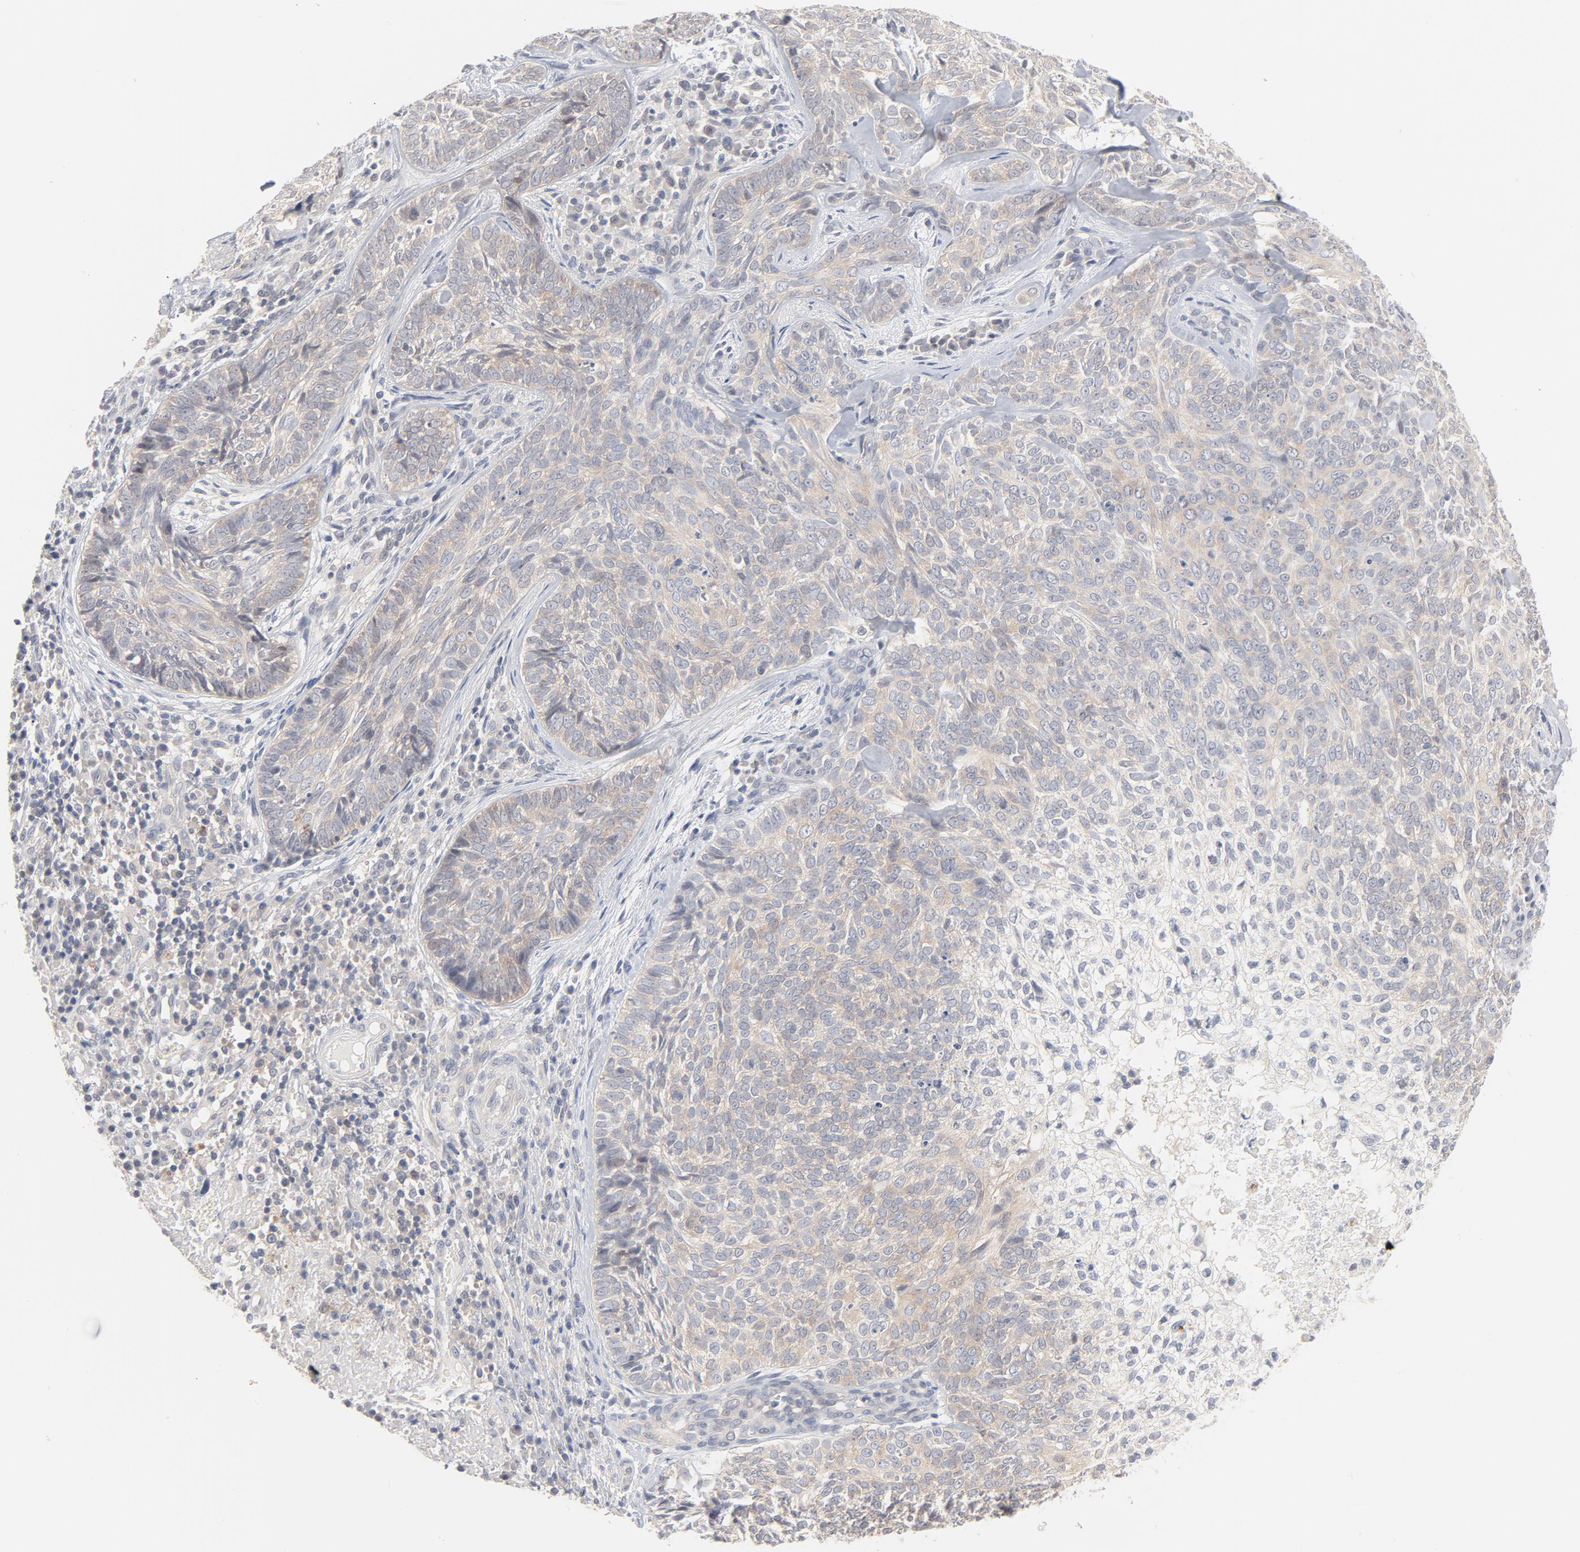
{"staining": {"intensity": "weak", "quantity": ">75%", "location": "cytoplasmic/membranous"}, "tissue": "skin cancer", "cell_type": "Tumor cells", "image_type": "cancer", "snomed": [{"axis": "morphology", "description": "Basal cell carcinoma"}, {"axis": "topography", "description": "Skin"}], "caption": "Basal cell carcinoma (skin) stained for a protein reveals weak cytoplasmic/membranous positivity in tumor cells. The protein is stained brown, and the nuclei are stained in blue (DAB (3,3'-diaminobenzidine) IHC with brightfield microscopy, high magnification).", "gene": "UBL4A", "patient": {"sex": "male", "age": 72}}